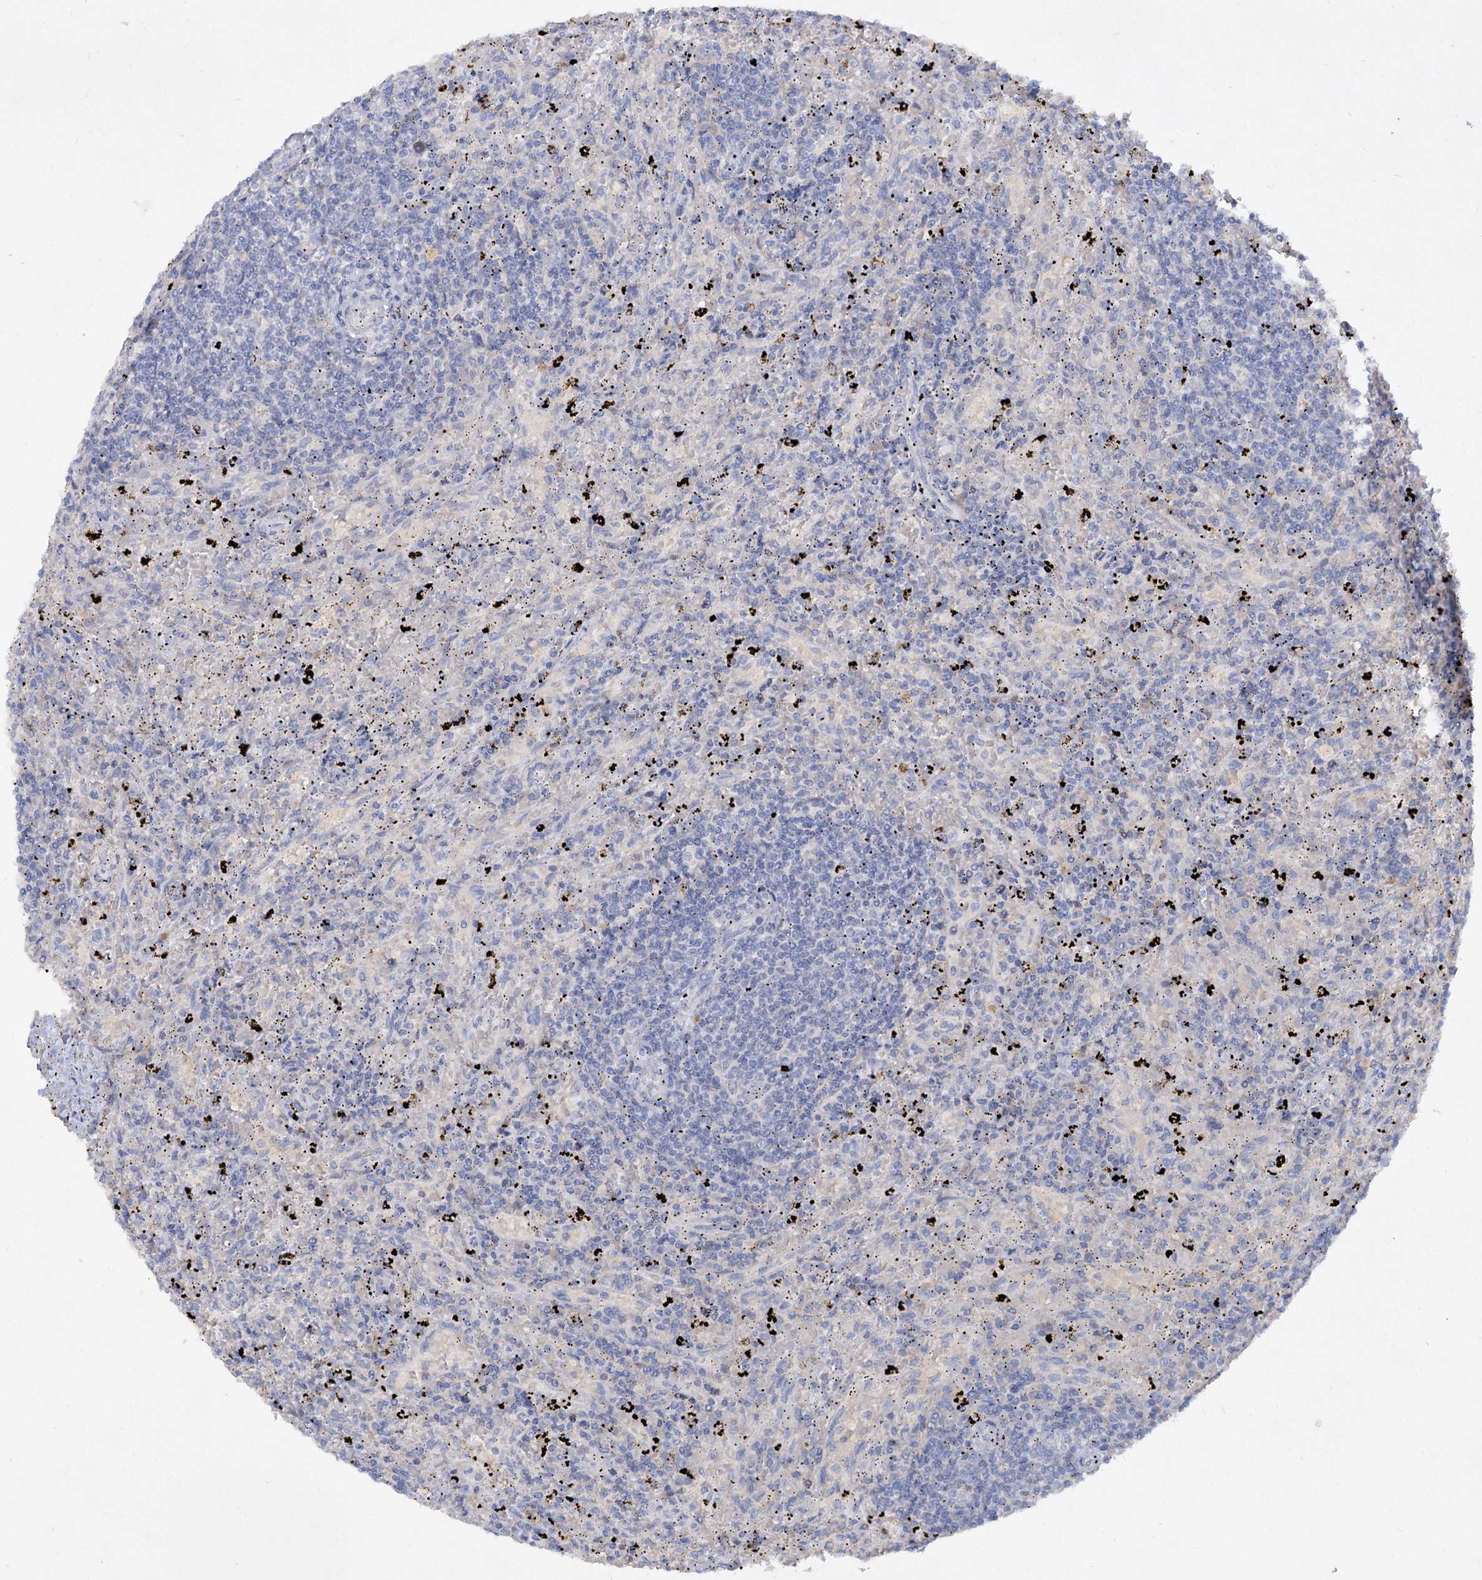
{"staining": {"intensity": "negative", "quantity": "none", "location": "none"}, "tissue": "lymphoma", "cell_type": "Tumor cells", "image_type": "cancer", "snomed": [{"axis": "morphology", "description": "Malignant lymphoma, non-Hodgkin's type, Low grade"}, {"axis": "topography", "description": "Spleen"}], "caption": "Tumor cells show no significant staining in low-grade malignant lymphoma, non-Hodgkin's type.", "gene": "ATP4A", "patient": {"sex": "male", "age": 76}}